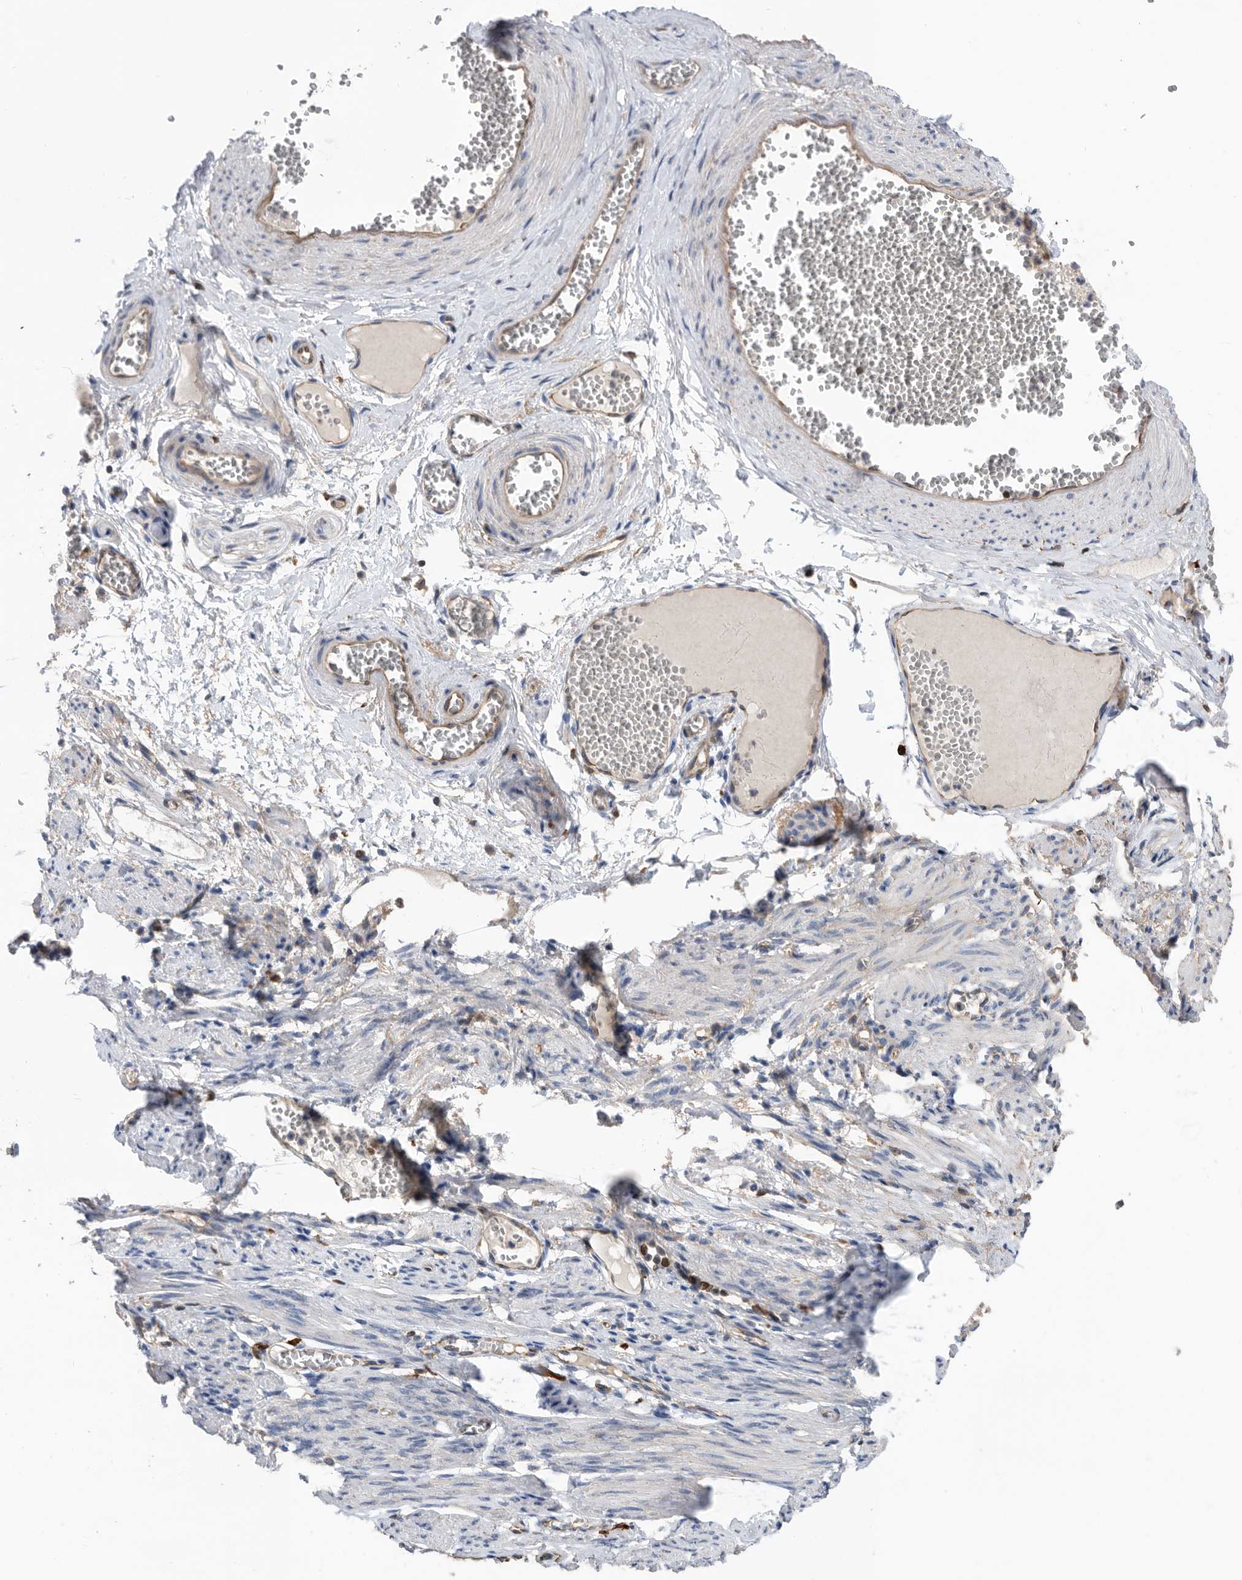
{"staining": {"intensity": "negative", "quantity": "none", "location": "none"}, "tissue": "adipose tissue", "cell_type": "Adipocytes", "image_type": "normal", "snomed": [{"axis": "morphology", "description": "Normal tissue, NOS"}, {"axis": "topography", "description": "Smooth muscle"}, {"axis": "topography", "description": "Peripheral nerve tissue"}], "caption": "This is an immunohistochemistry (IHC) photomicrograph of normal human adipose tissue. There is no expression in adipocytes.", "gene": "ATAD2", "patient": {"sex": "female", "age": 39}}